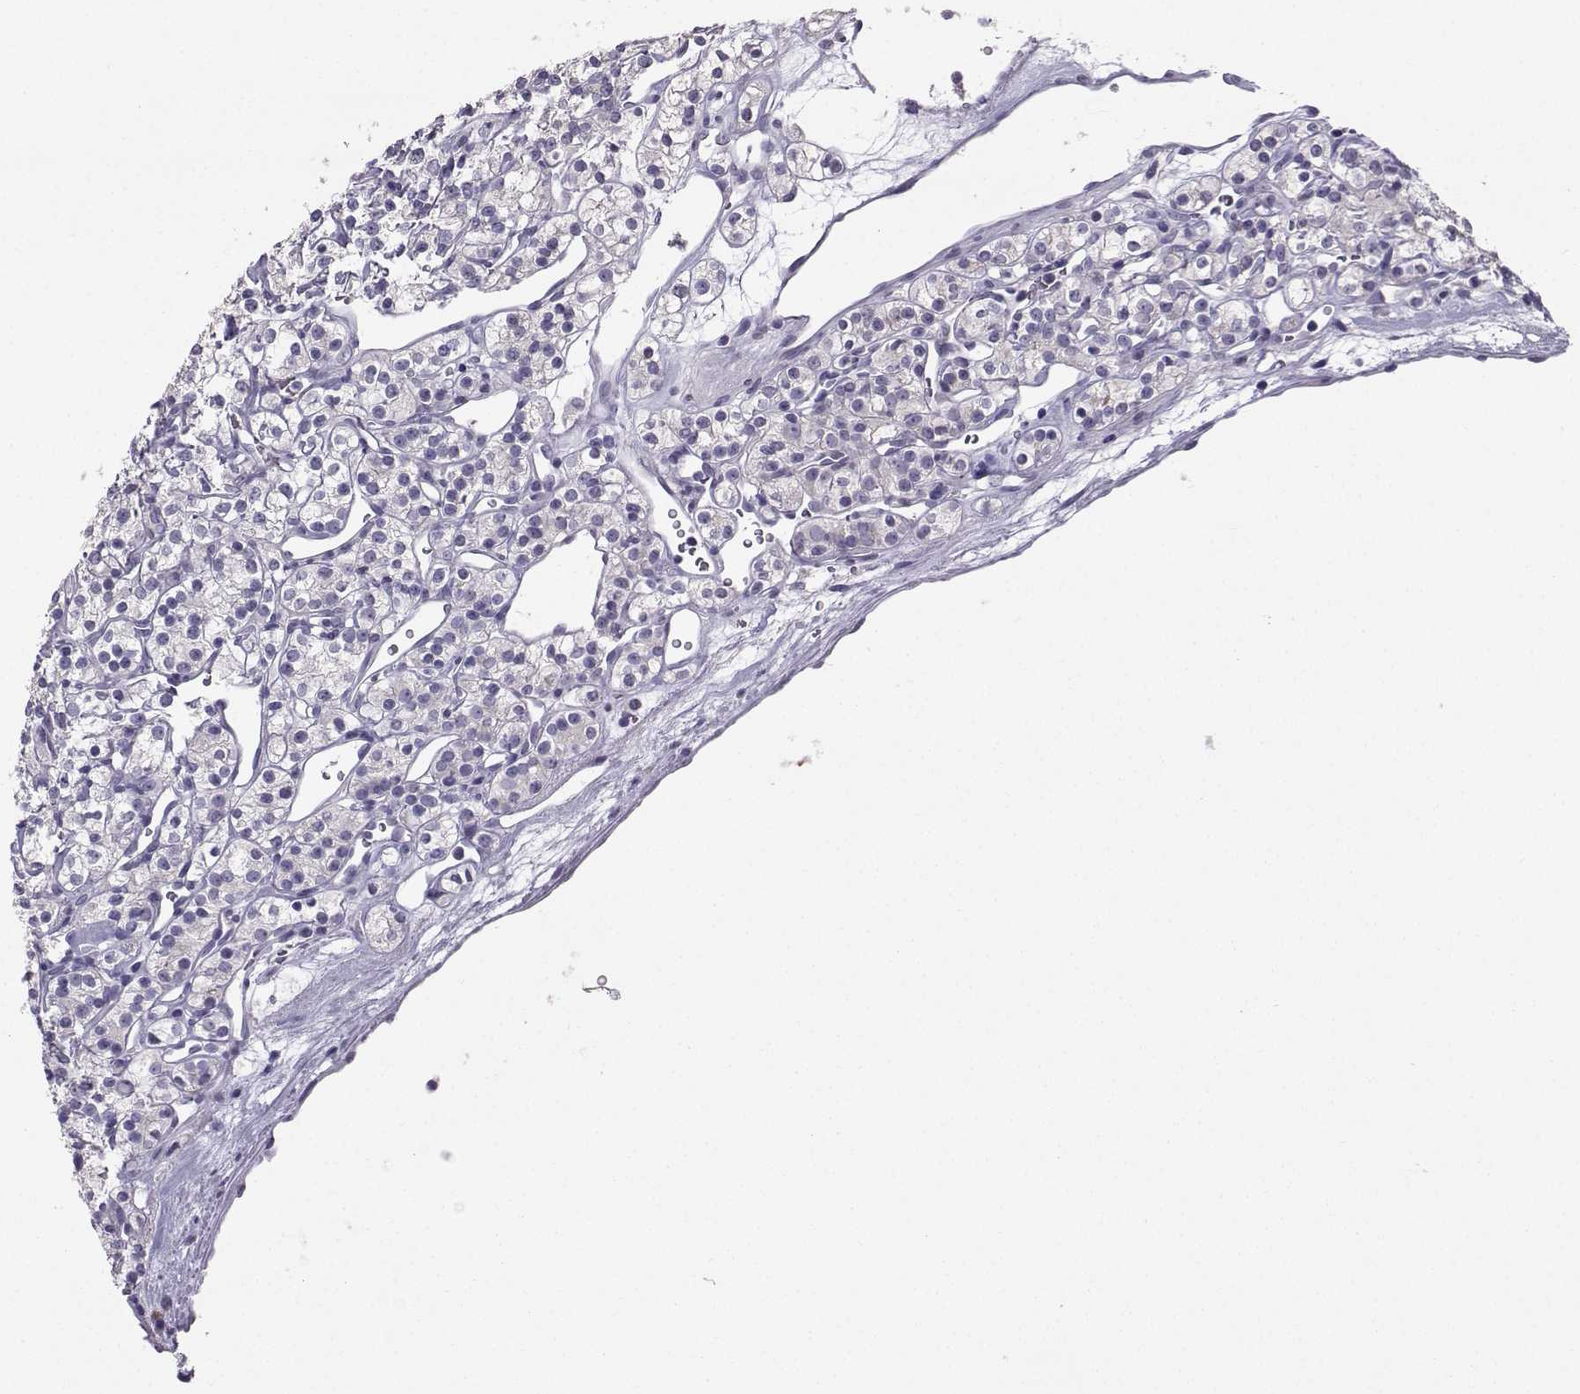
{"staining": {"intensity": "negative", "quantity": "none", "location": "none"}, "tissue": "renal cancer", "cell_type": "Tumor cells", "image_type": "cancer", "snomed": [{"axis": "morphology", "description": "Adenocarcinoma, NOS"}, {"axis": "topography", "description": "Kidney"}], "caption": "DAB immunohistochemical staining of renal cancer (adenocarcinoma) demonstrates no significant positivity in tumor cells.", "gene": "TBR1", "patient": {"sex": "male", "age": 77}}